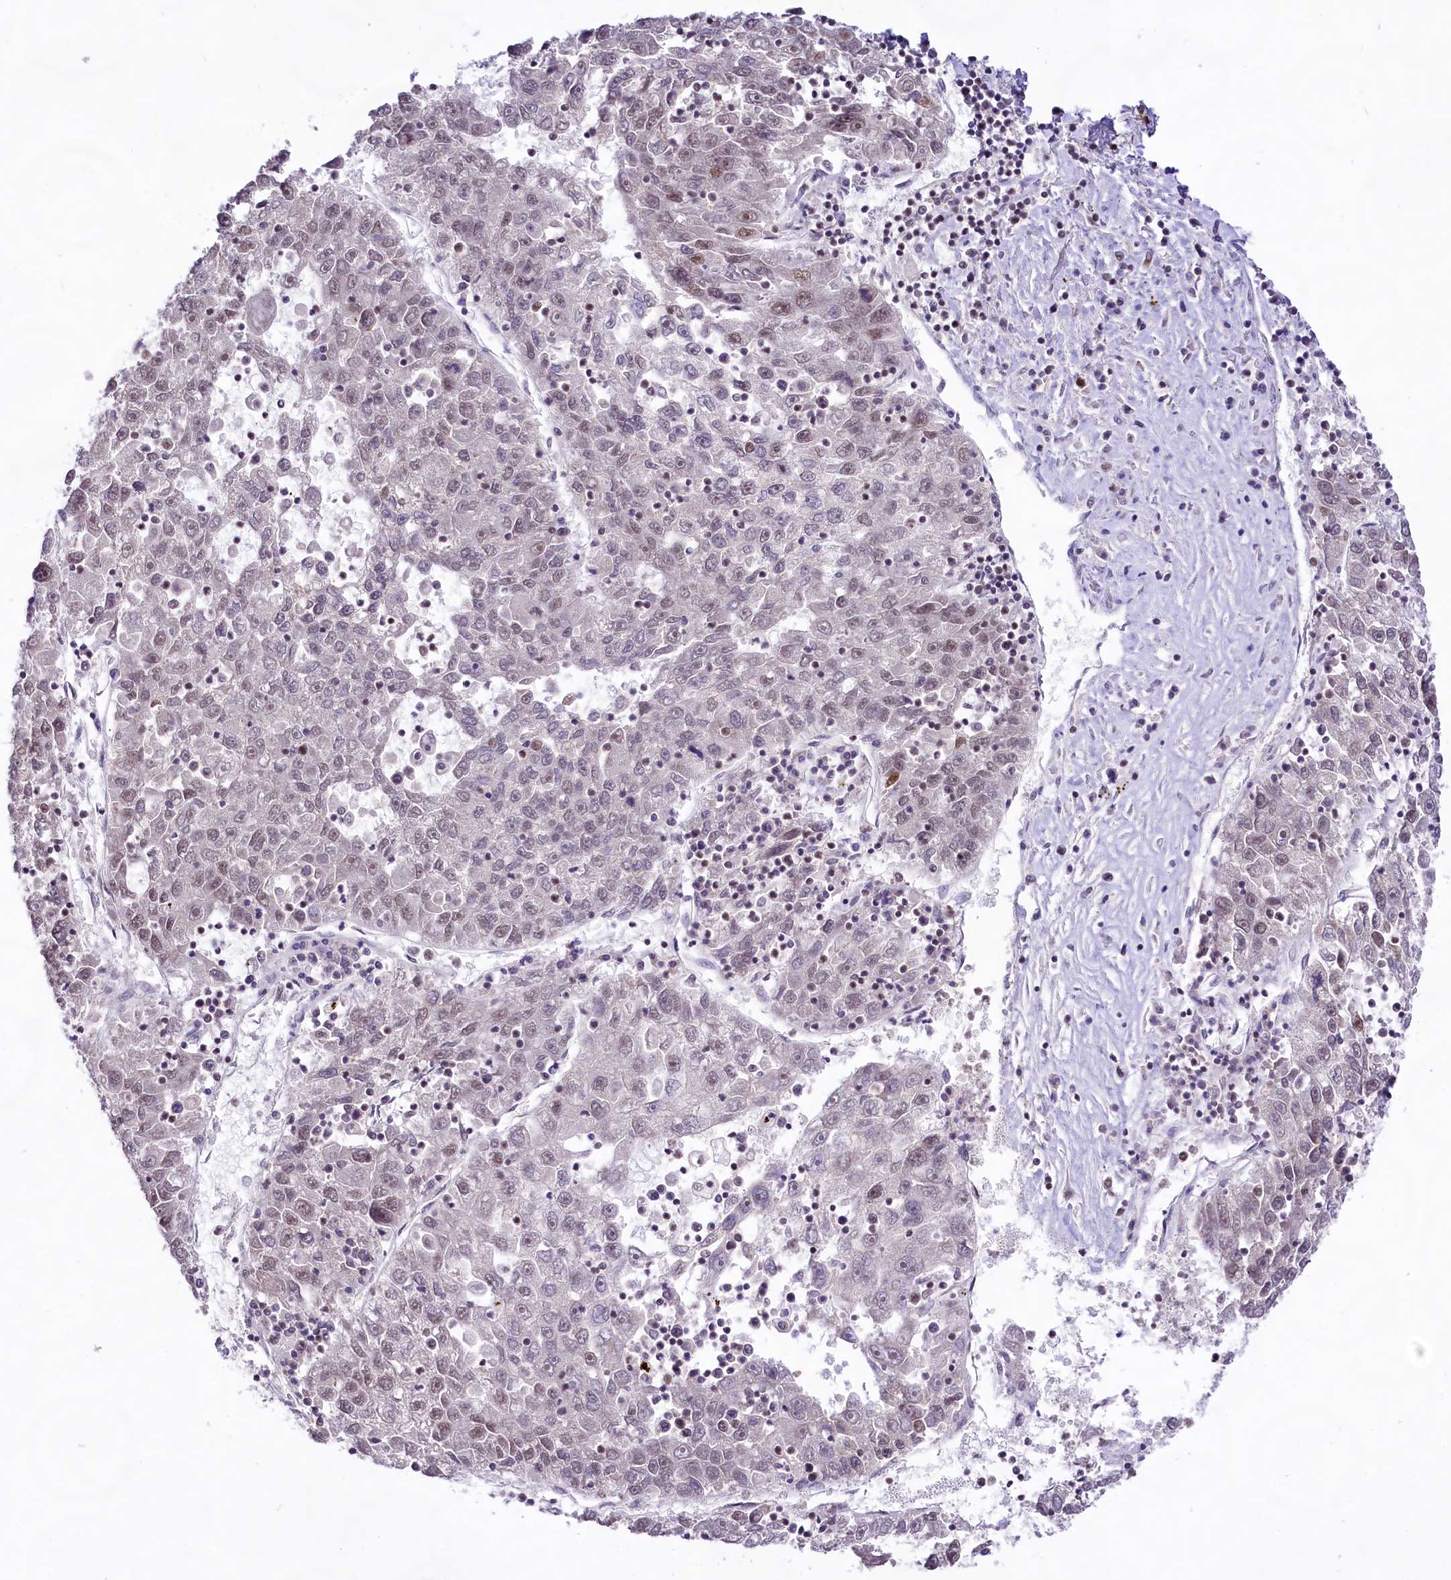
{"staining": {"intensity": "weak", "quantity": "<25%", "location": "nuclear"}, "tissue": "liver cancer", "cell_type": "Tumor cells", "image_type": "cancer", "snomed": [{"axis": "morphology", "description": "Carcinoma, Hepatocellular, NOS"}, {"axis": "topography", "description": "Liver"}], "caption": "A photomicrograph of liver cancer (hepatocellular carcinoma) stained for a protein displays no brown staining in tumor cells.", "gene": "HIRA", "patient": {"sex": "male", "age": 49}}